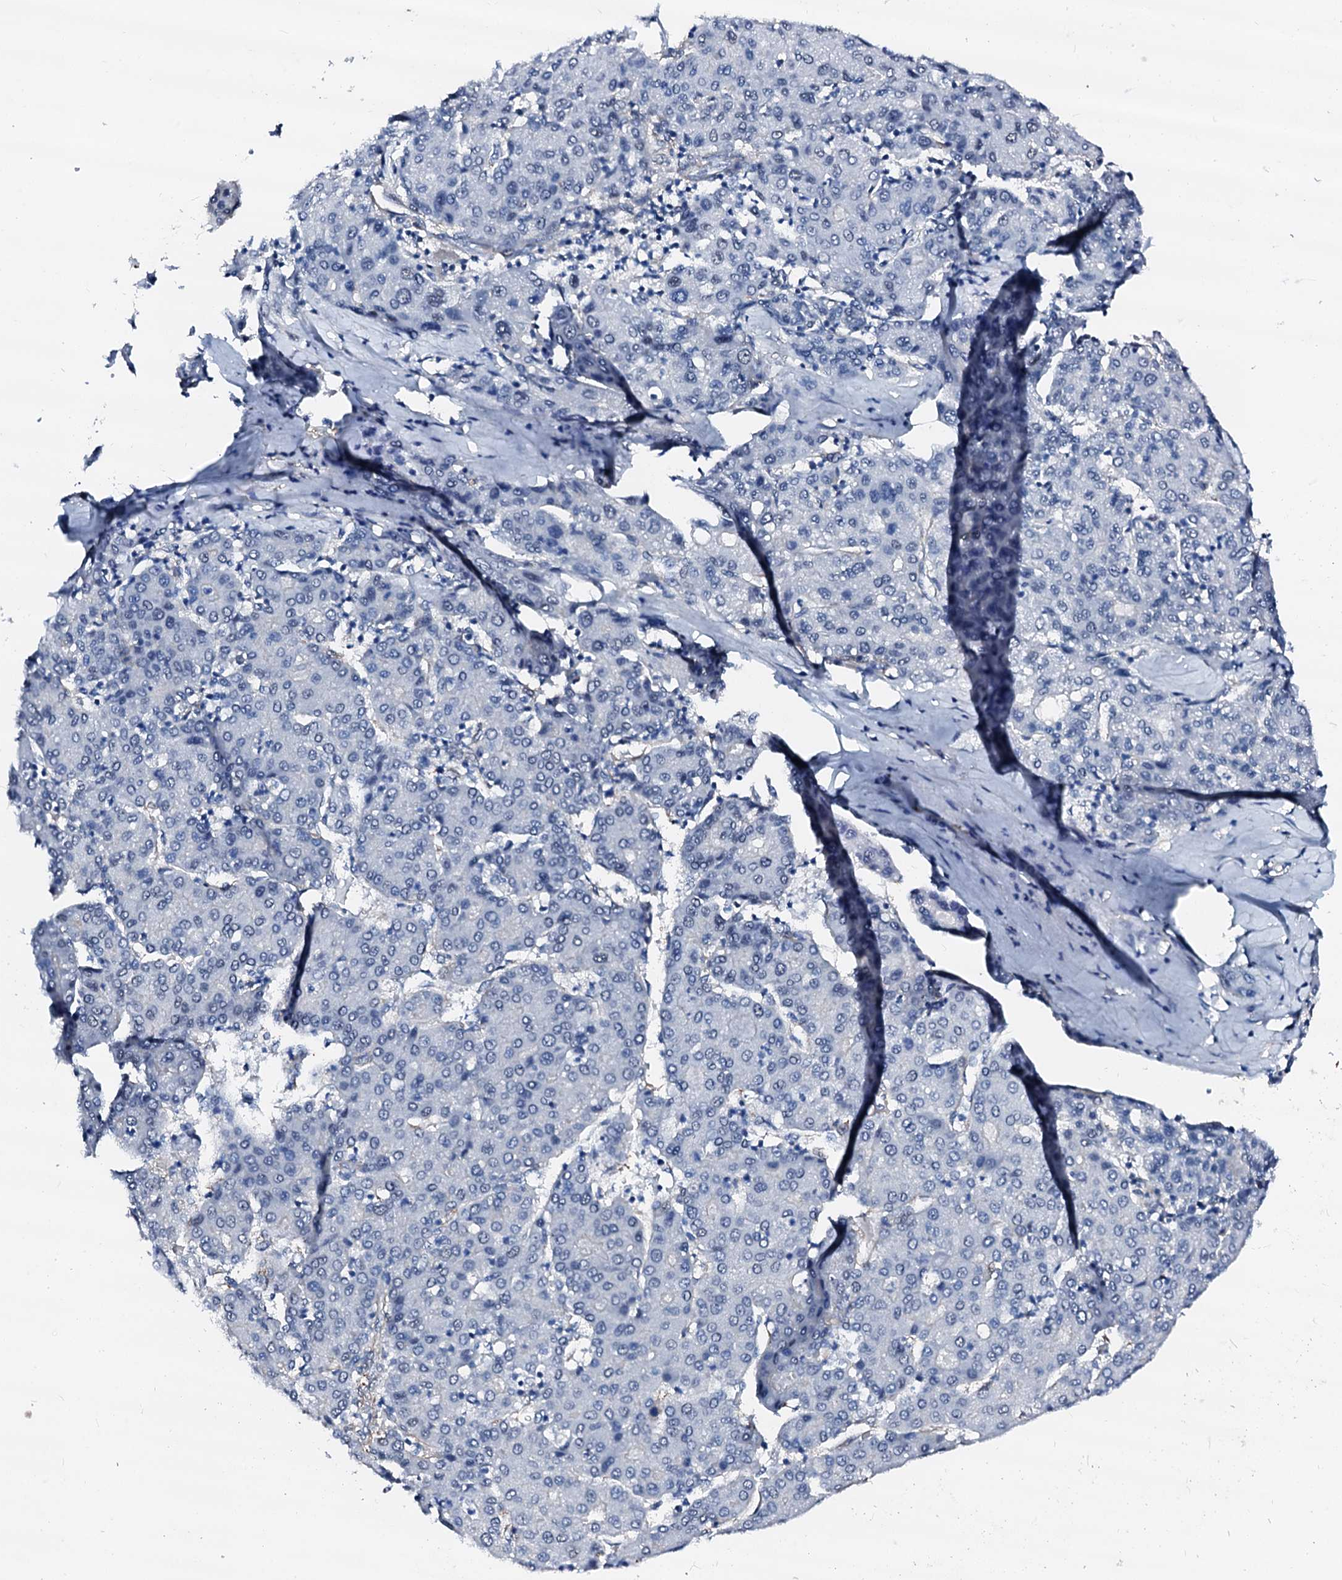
{"staining": {"intensity": "negative", "quantity": "none", "location": "none"}, "tissue": "liver cancer", "cell_type": "Tumor cells", "image_type": "cancer", "snomed": [{"axis": "morphology", "description": "Carcinoma, Hepatocellular, NOS"}, {"axis": "topography", "description": "Liver"}], "caption": "A photomicrograph of liver cancer (hepatocellular carcinoma) stained for a protein demonstrates no brown staining in tumor cells.", "gene": "CSN2", "patient": {"sex": "male", "age": 65}}